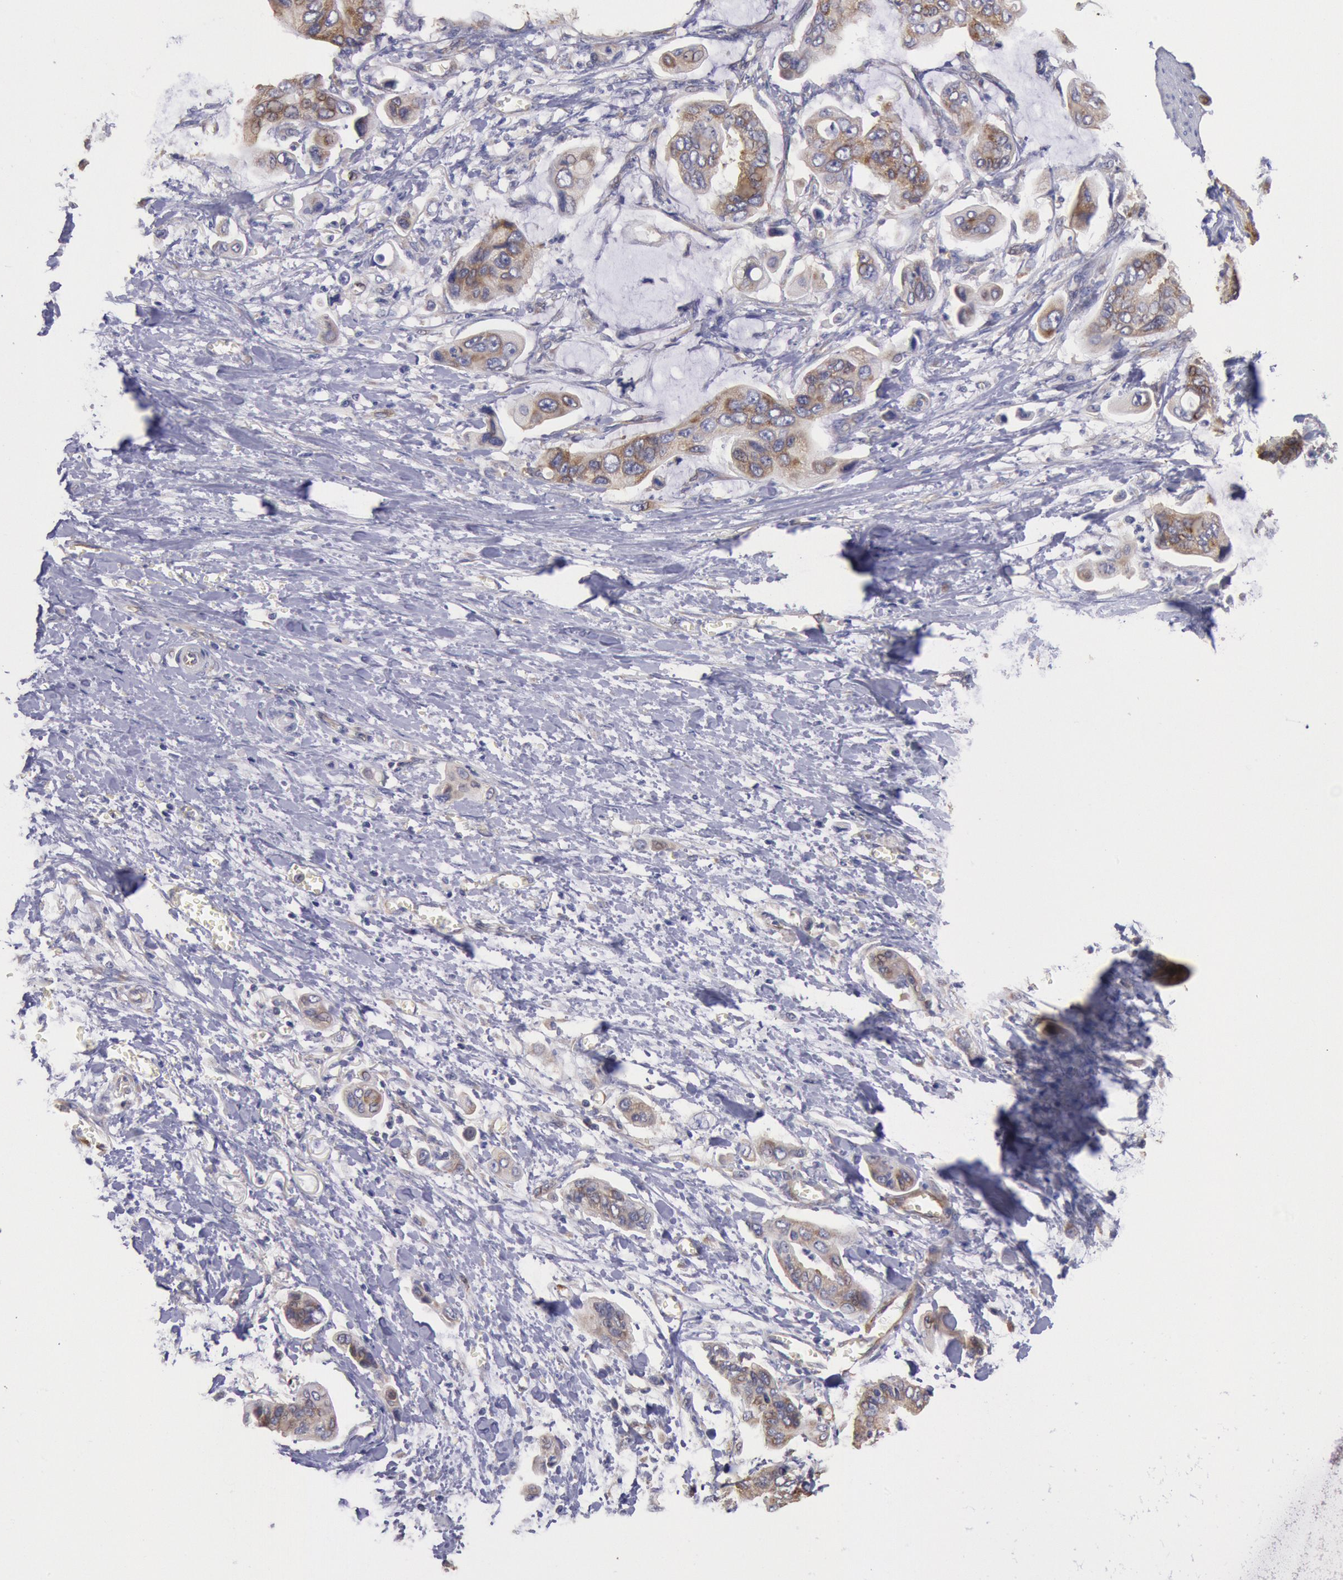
{"staining": {"intensity": "moderate", "quantity": ">75%", "location": "cytoplasmic/membranous"}, "tissue": "stomach cancer", "cell_type": "Tumor cells", "image_type": "cancer", "snomed": [{"axis": "morphology", "description": "Adenocarcinoma, NOS"}, {"axis": "topography", "description": "Stomach, upper"}], "caption": "Protein staining of adenocarcinoma (stomach) tissue reveals moderate cytoplasmic/membranous expression in approximately >75% of tumor cells.", "gene": "DRG1", "patient": {"sex": "male", "age": 80}}